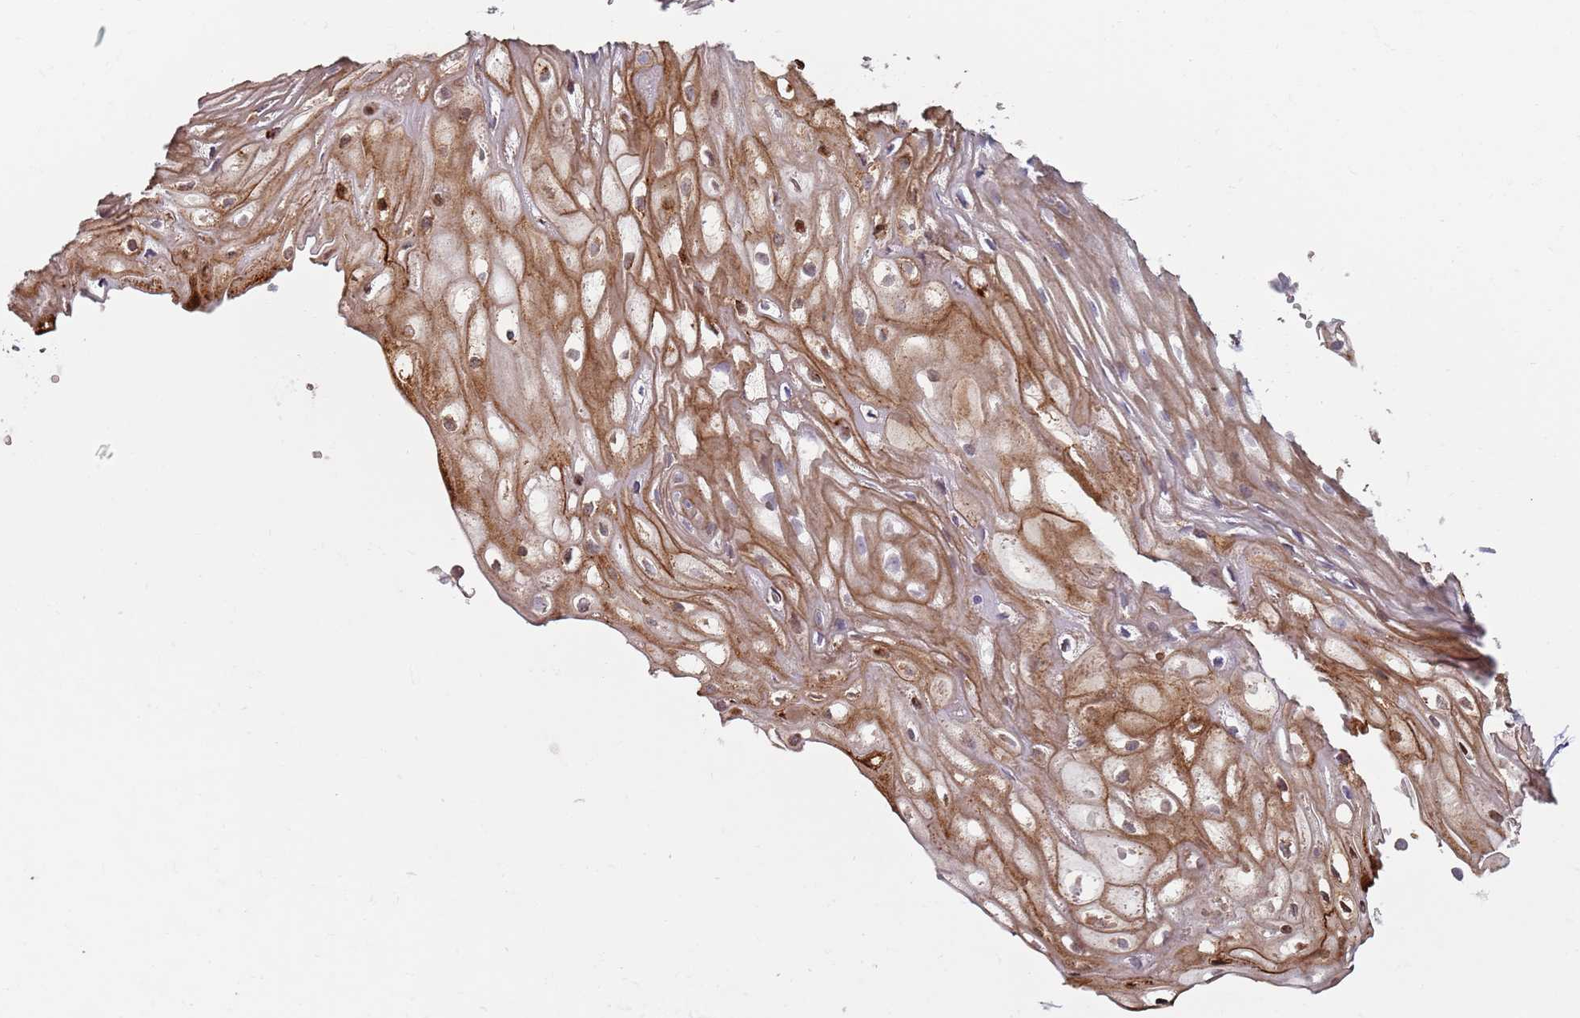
{"staining": {"intensity": "moderate", "quantity": "25%-75%", "location": "cytoplasmic/membranous"}, "tissue": "vagina", "cell_type": "Squamous epithelial cells", "image_type": "normal", "snomed": [{"axis": "morphology", "description": "Normal tissue, NOS"}, {"axis": "topography", "description": "Vagina"}], "caption": "Brown immunohistochemical staining in unremarkable vagina shows moderate cytoplasmic/membranous expression in approximately 25%-75% of squamous epithelial cells. (brown staining indicates protein expression, while blue staining denotes nuclei).", "gene": "PHLPP2", "patient": {"sex": "female", "age": 60}}